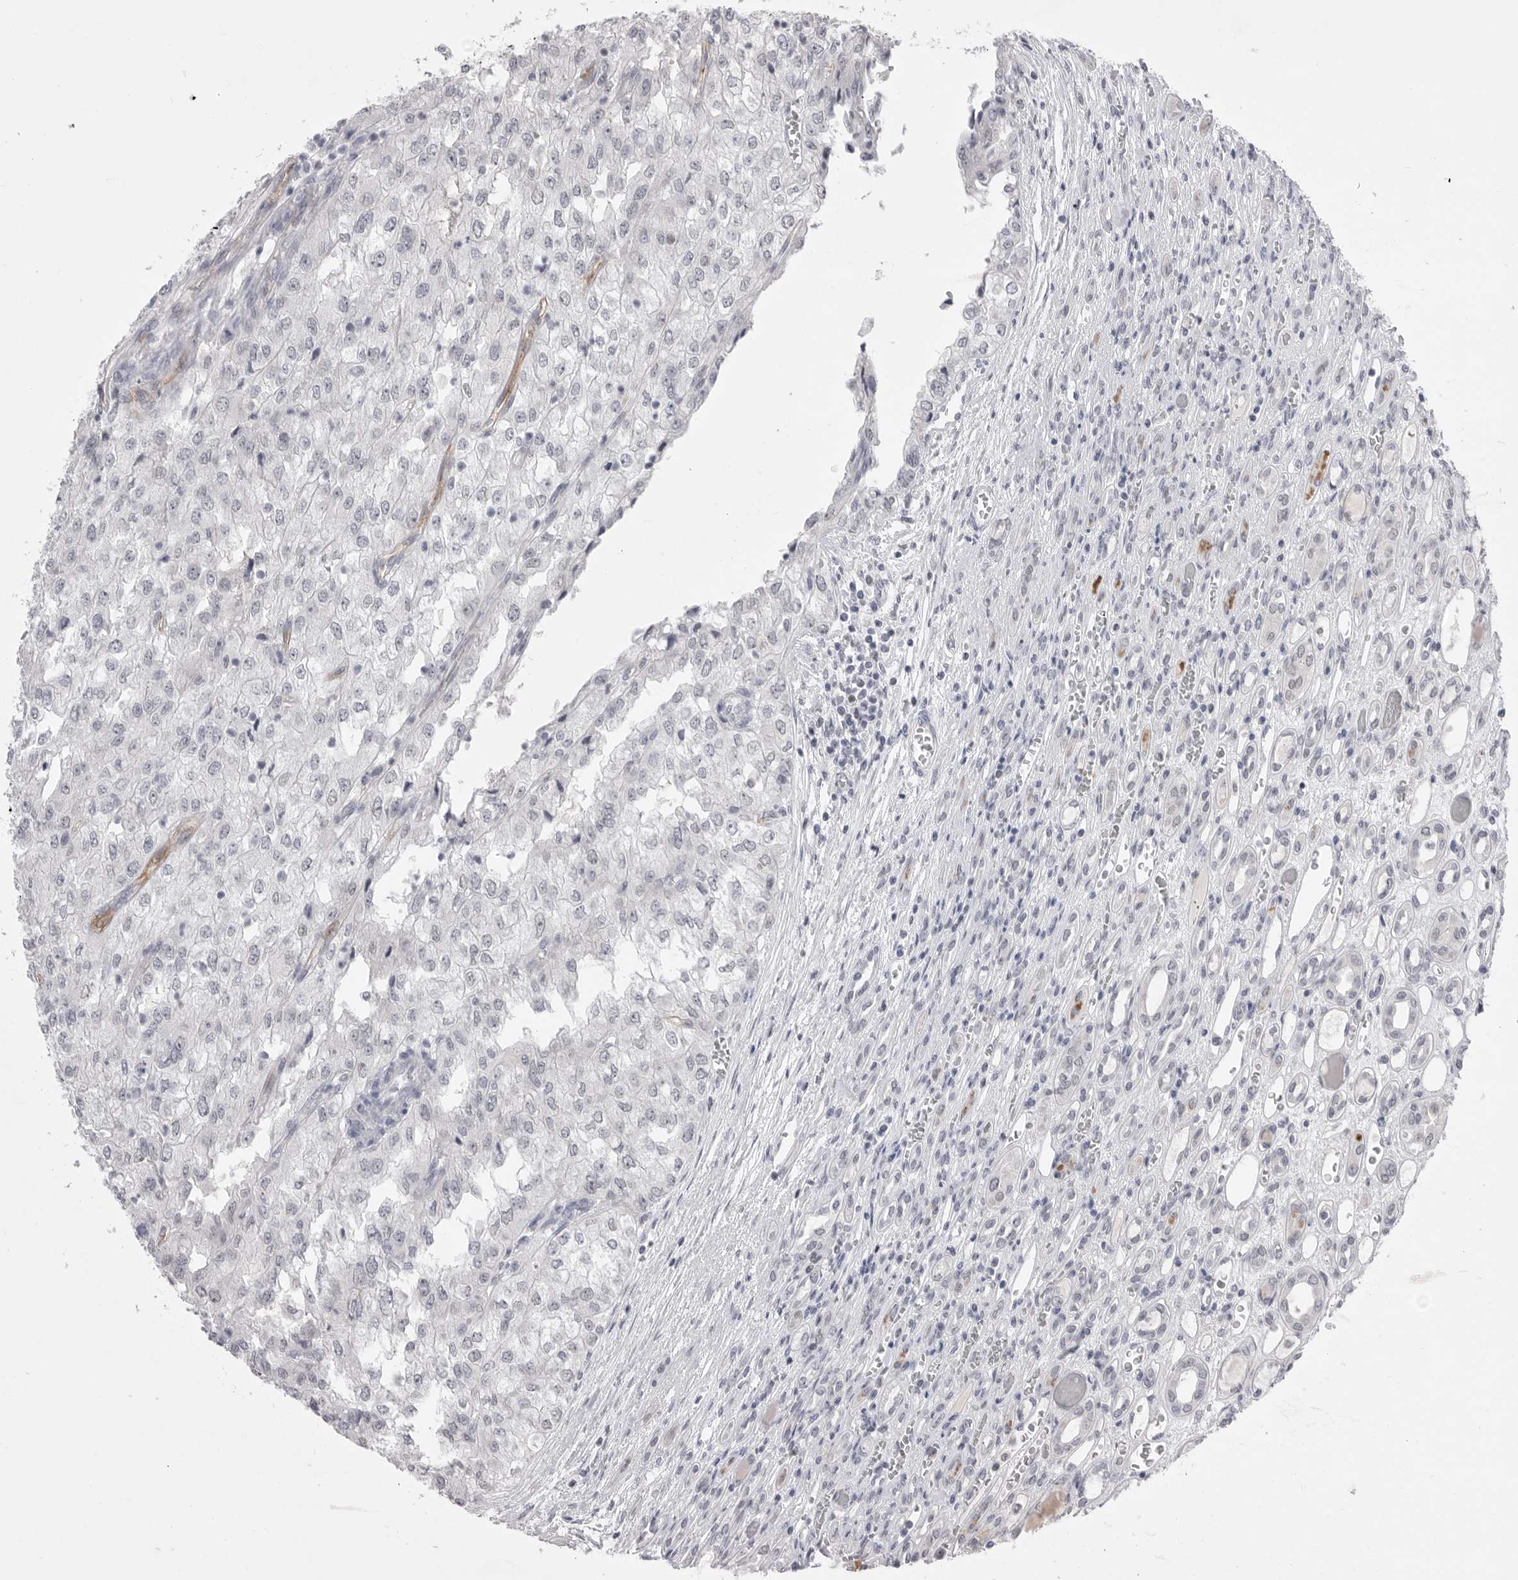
{"staining": {"intensity": "negative", "quantity": "none", "location": "none"}, "tissue": "renal cancer", "cell_type": "Tumor cells", "image_type": "cancer", "snomed": [{"axis": "morphology", "description": "Adenocarcinoma, NOS"}, {"axis": "topography", "description": "Kidney"}], "caption": "The image shows no staining of tumor cells in renal cancer. Brightfield microscopy of immunohistochemistry stained with DAB (3,3'-diaminobenzidine) (brown) and hematoxylin (blue), captured at high magnification.", "gene": "ZBTB7B", "patient": {"sex": "female", "age": 54}}